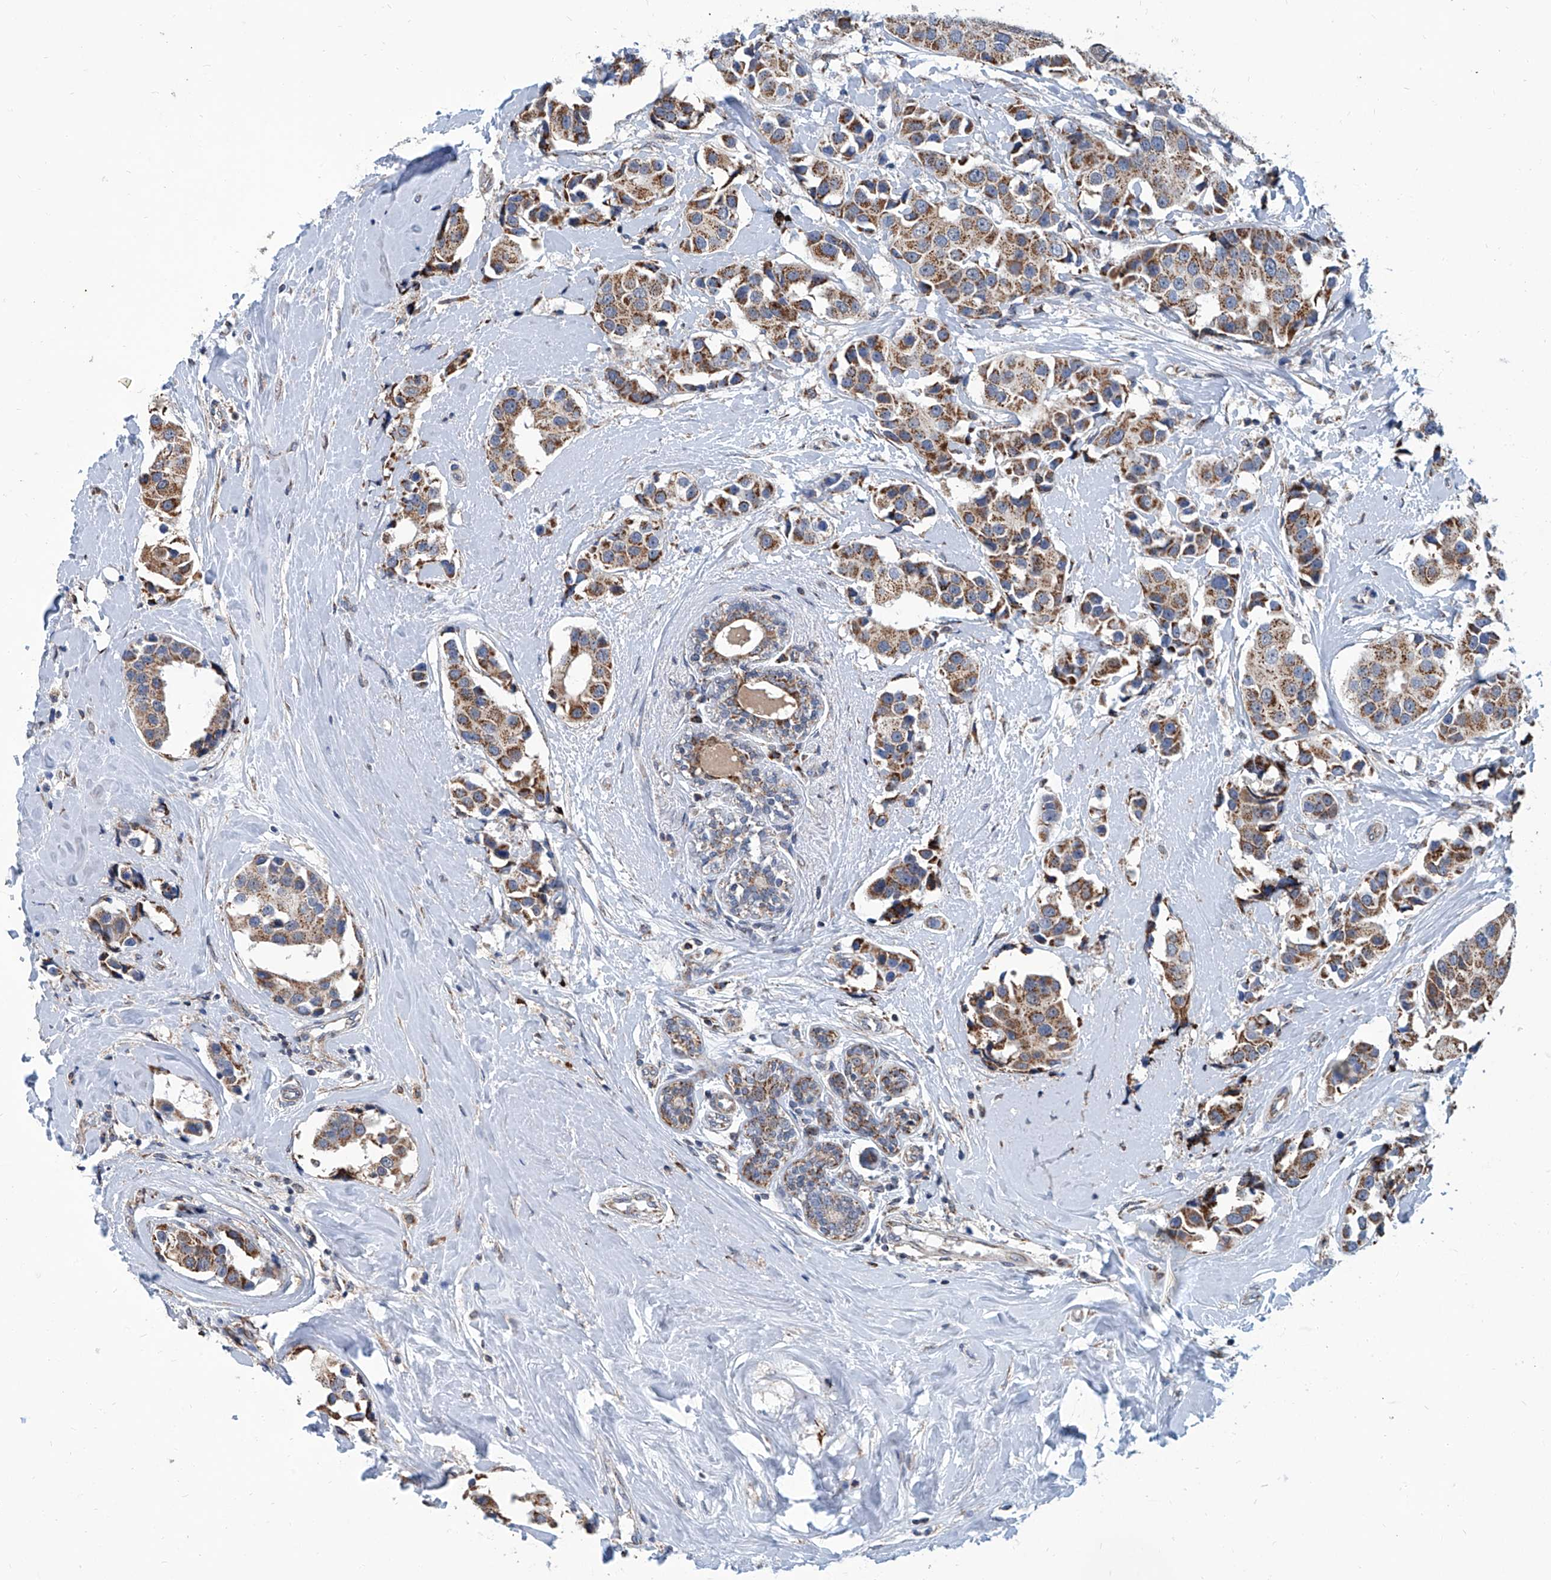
{"staining": {"intensity": "moderate", "quantity": ">75%", "location": "cytoplasmic/membranous"}, "tissue": "breast cancer", "cell_type": "Tumor cells", "image_type": "cancer", "snomed": [{"axis": "morphology", "description": "Normal tissue, NOS"}, {"axis": "morphology", "description": "Duct carcinoma"}, {"axis": "topography", "description": "Breast"}], "caption": "Immunohistochemical staining of human breast cancer reveals medium levels of moderate cytoplasmic/membranous protein positivity in approximately >75% of tumor cells.", "gene": "USP48", "patient": {"sex": "female", "age": 39}}